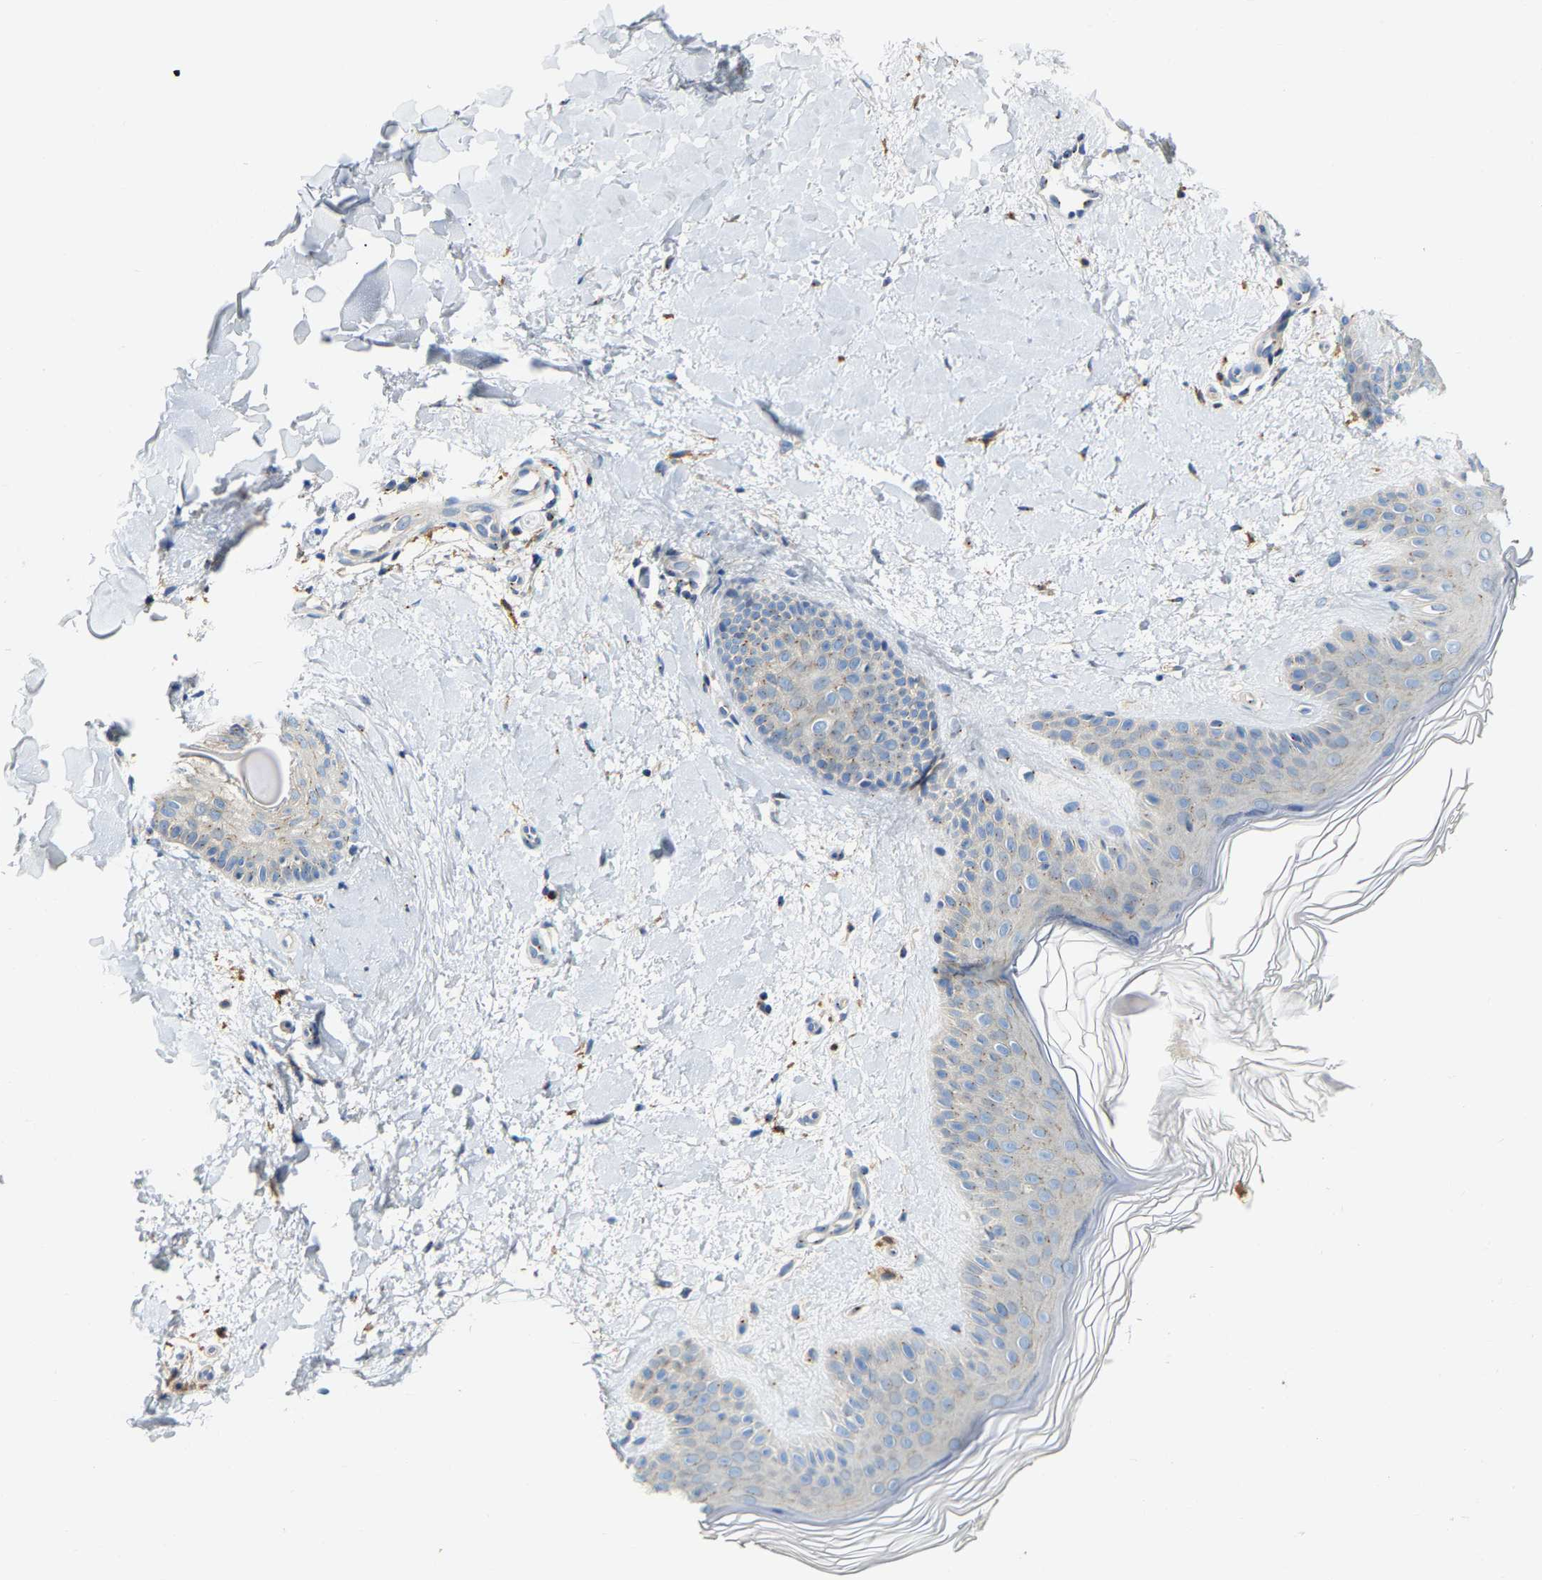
{"staining": {"intensity": "moderate", "quantity": "25%-75%", "location": "cytoplasmic/membranous"}, "tissue": "skin", "cell_type": "Fibroblasts", "image_type": "normal", "snomed": [{"axis": "morphology", "description": "Normal tissue, NOS"}, {"axis": "morphology", "description": "Malignant melanoma, Metastatic site"}, {"axis": "topography", "description": "Skin"}], "caption": "Skin stained with IHC shows moderate cytoplasmic/membranous expression in about 25%-75% of fibroblasts.", "gene": "PCNT", "patient": {"sex": "male", "age": 41}}